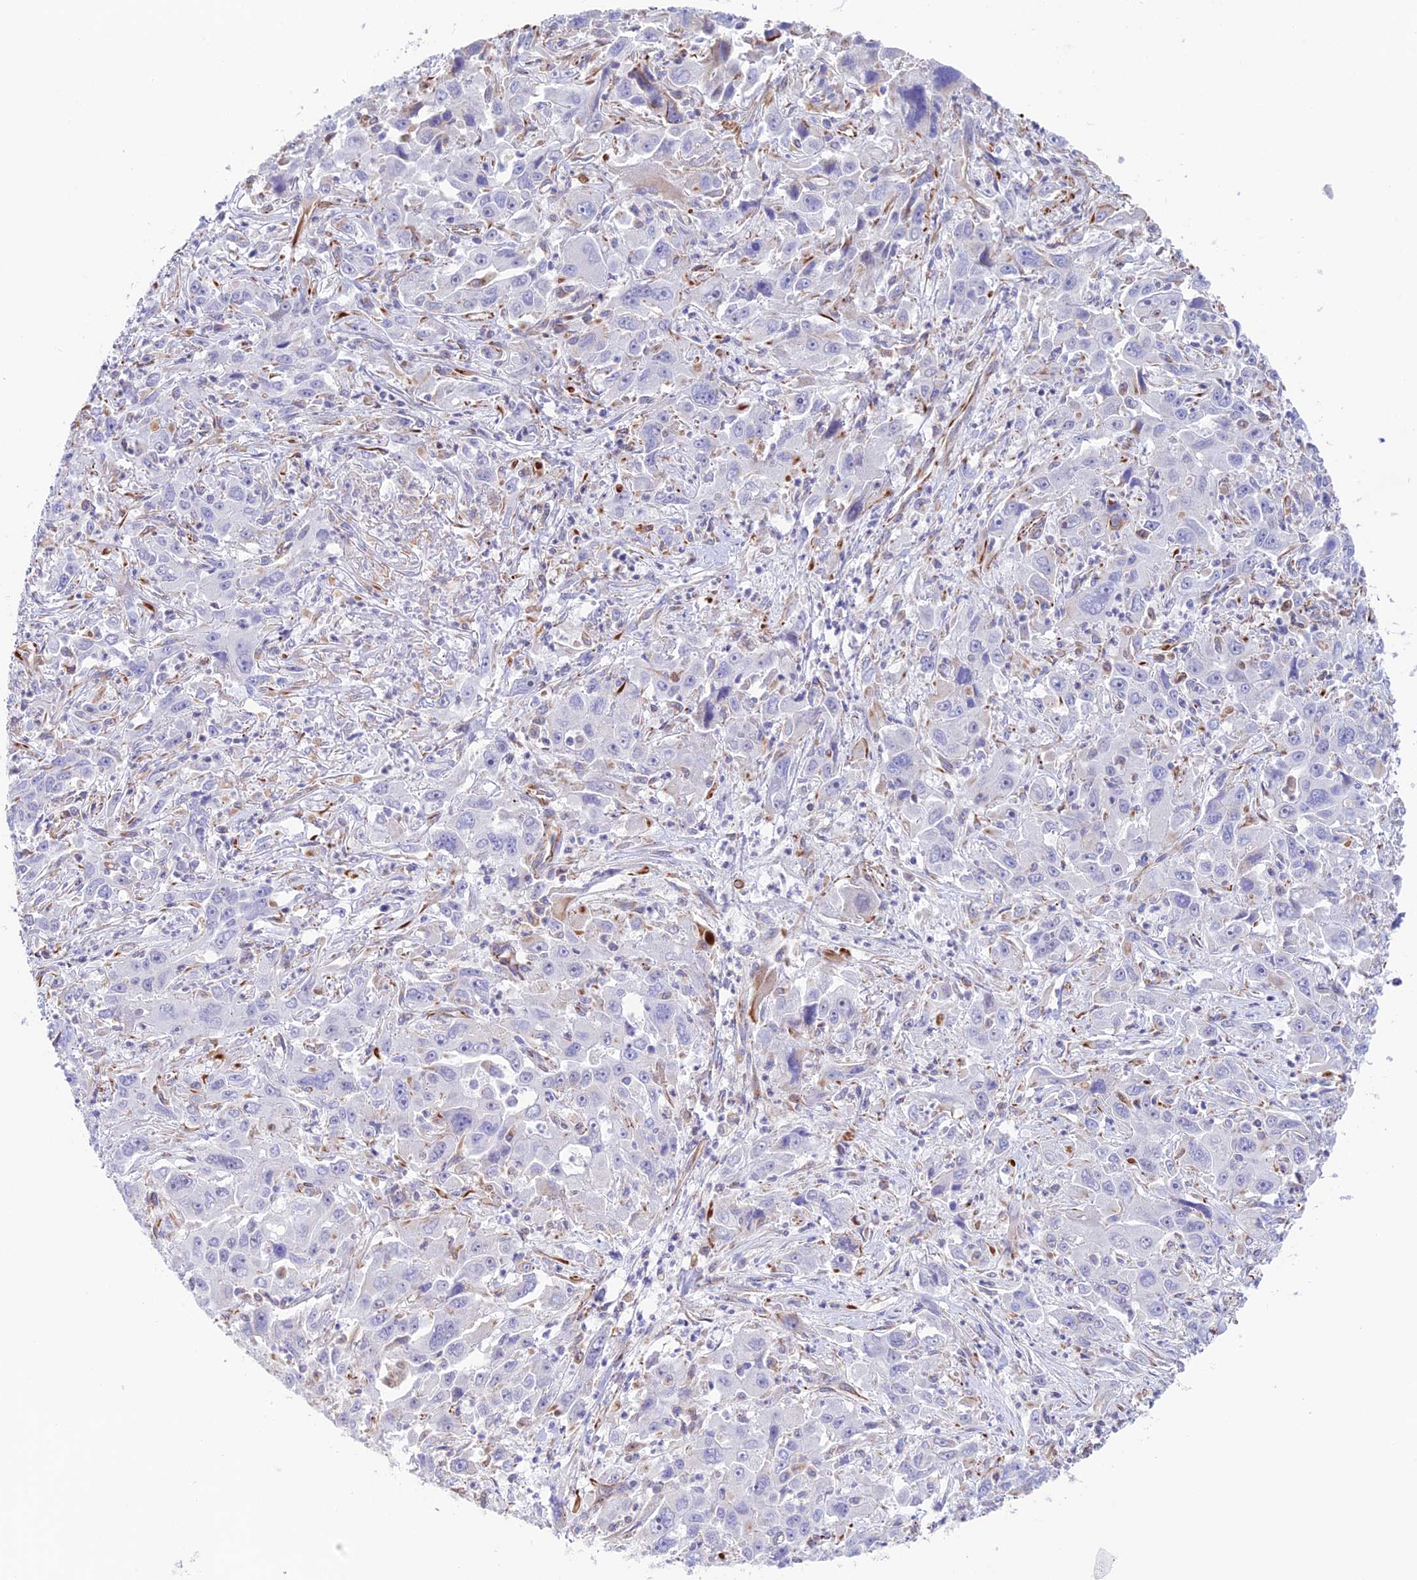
{"staining": {"intensity": "negative", "quantity": "none", "location": "none"}, "tissue": "liver cancer", "cell_type": "Tumor cells", "image_type": "cancer", "snomed": [{"axis": "morphology", "description": "Carcinoma, Hepatocellular, NOS"}, {"axis": "topography", "description": "Liver"}], "caption": "Immunohistochemistry photomicrograph of neoplastic tissue: hepatocellular carcinoma (liver) stained with DAB reveals no significant protein expression in tumor cells.", "gene": "ZNF652", "patient": {"sex": "male", "age": 63}}